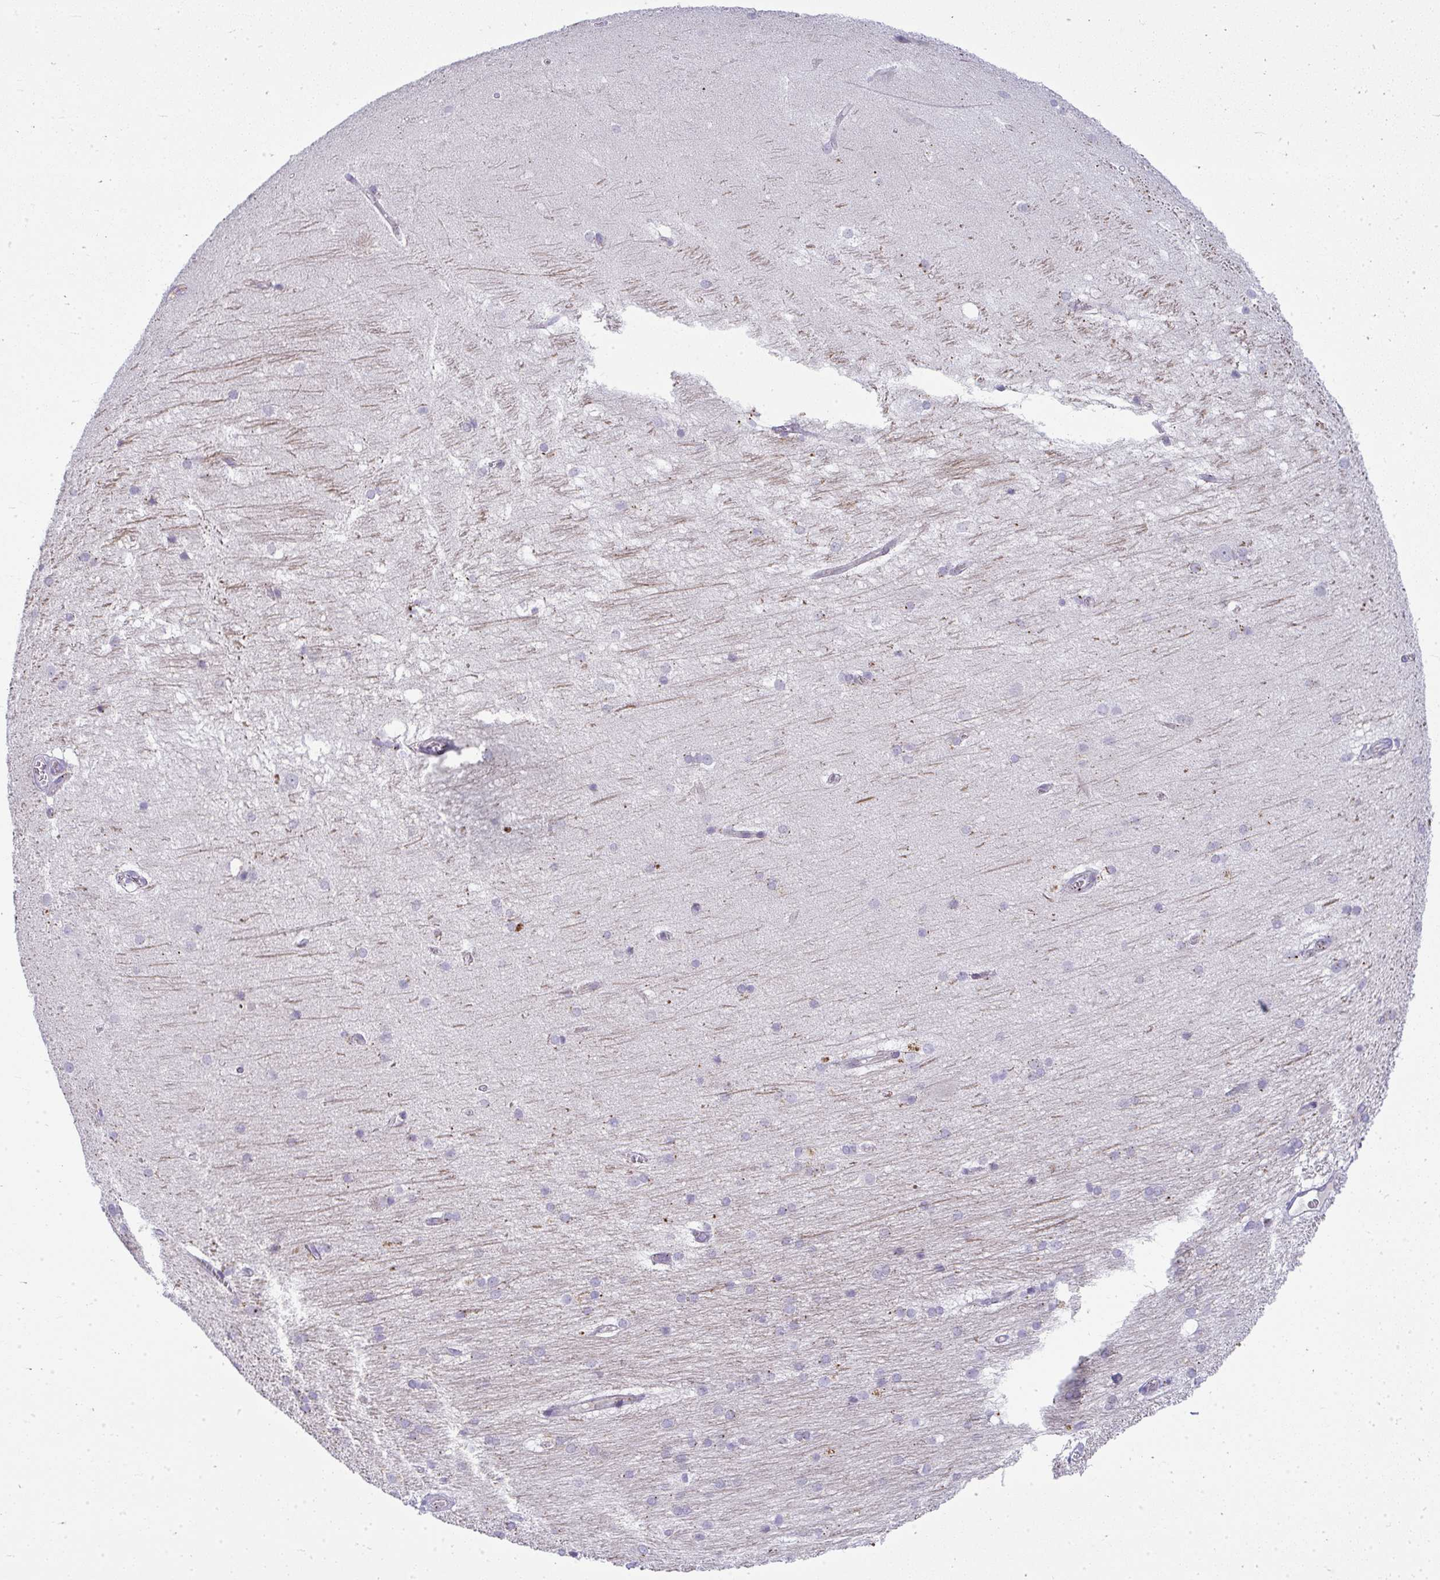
{"staining": {"intensity": "negative", "quantity": "none", "location": "none"}, "tissue": "hippocampus", "cell_type": "Glial cells", "image_type": "normal", "snomed": [{"axis": "morphology", "description": "Normal tissue, NOS"}, {"axis": "topography", "description": "Cerebral cortex"}, {"axis": "topography", "description": "Hippocampus"}], "caption": "Immunohistochemistry photomicrograph of benign hippocampus: hippocampus stained with DAB reveals no significant protein positivity in glial cells. (Stains: DAB (3,3'-diaminobenzidine) IHC with hematoxylin counter stain, Microscopy: brightfield microscopy at high magnification).", "gene": "VPS4B", "patient": {"sex": "female", "age": 19}}